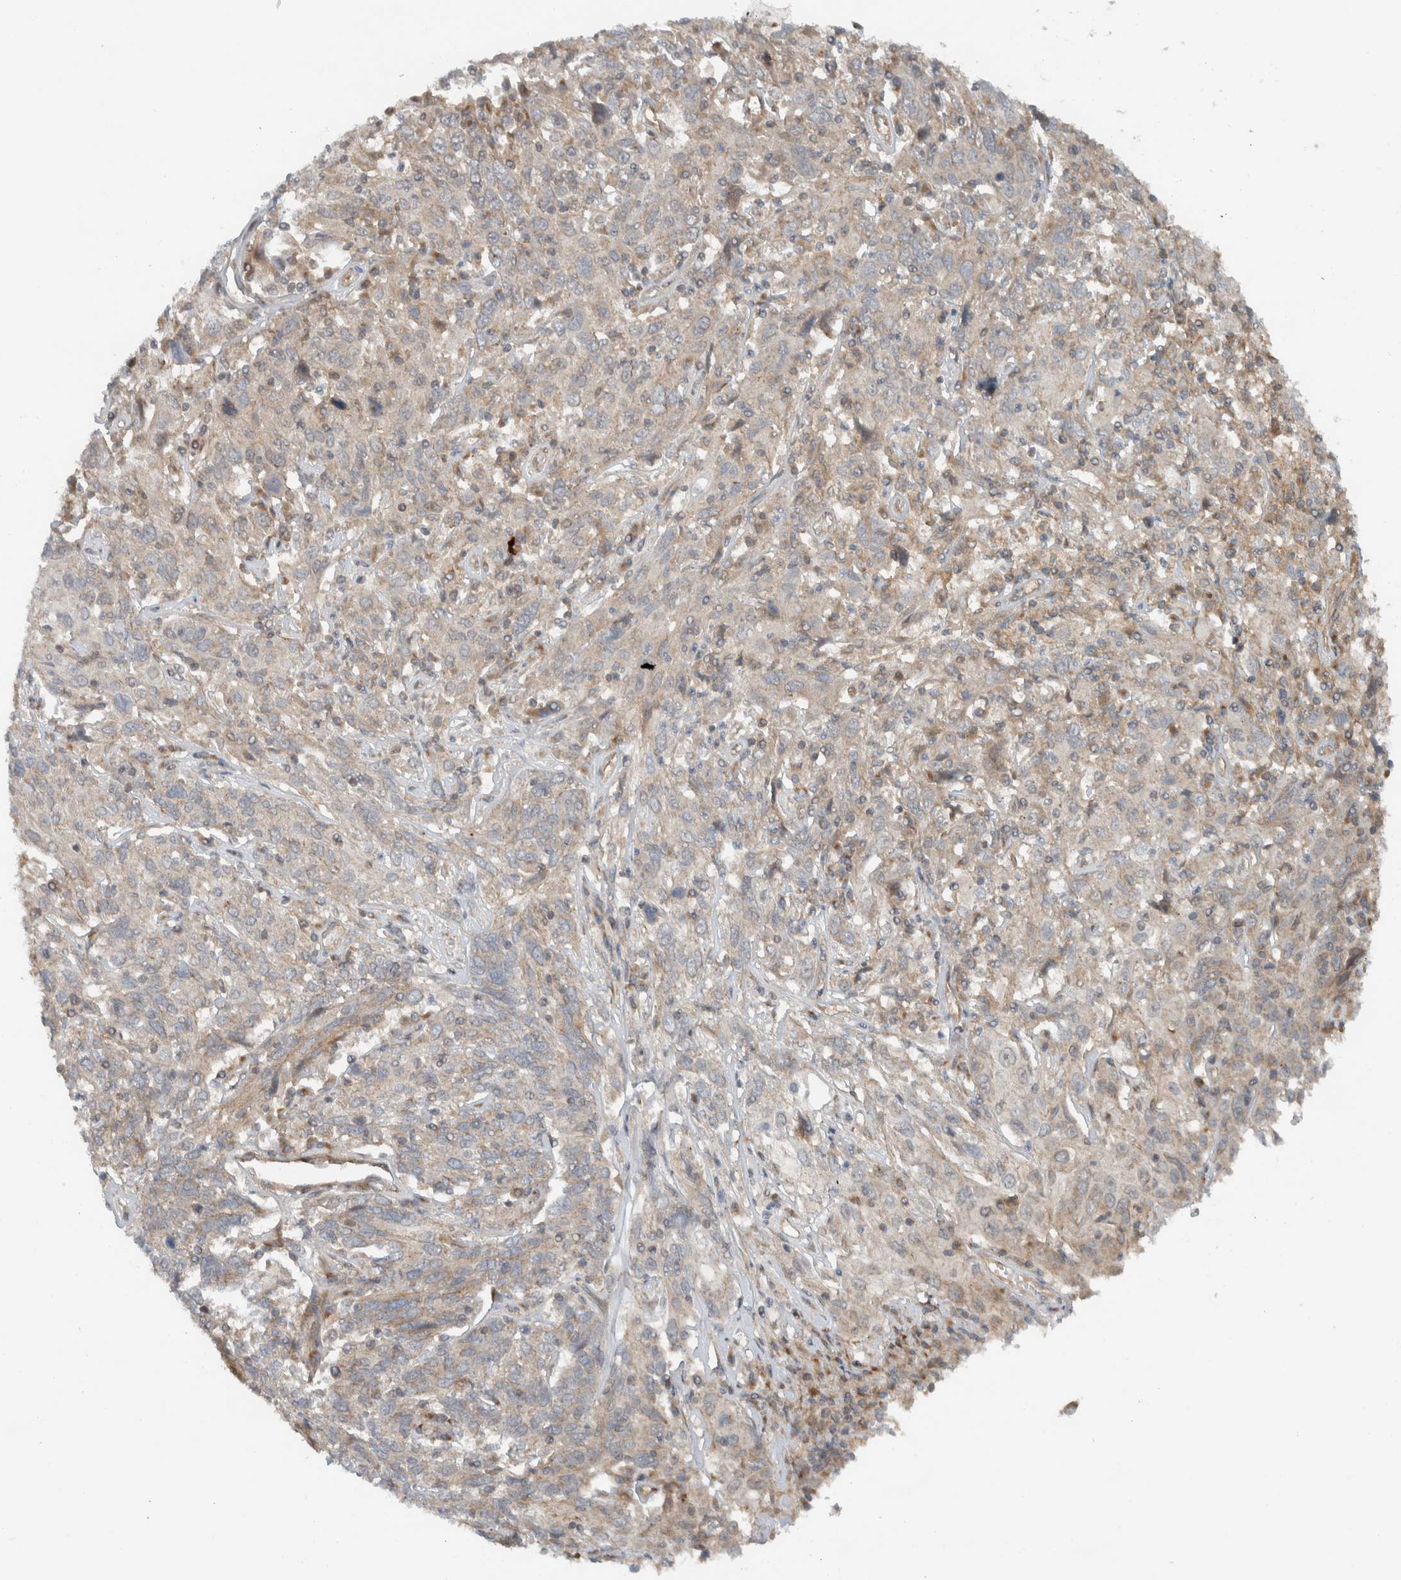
{"staining": {"intensity": "weak", "quantity": "<25%", "location": "cytoplasmic/membranous"}, "tissue": "cervical cancer", "cell_type": "Tumor cells", "image_type": "cancer", "snomed": [{"axis": "morphology", "description": "Squamous cell carcinoma, NOS"}, {"axis": "topography", "description": "Cervix"}], "caption": "Immunohistochemistry (IHC) of human cervical cancer reveals no positivity in tumor cells.", "gene": "KLHL6", "patient": {"sex": "female", "age": 46}}